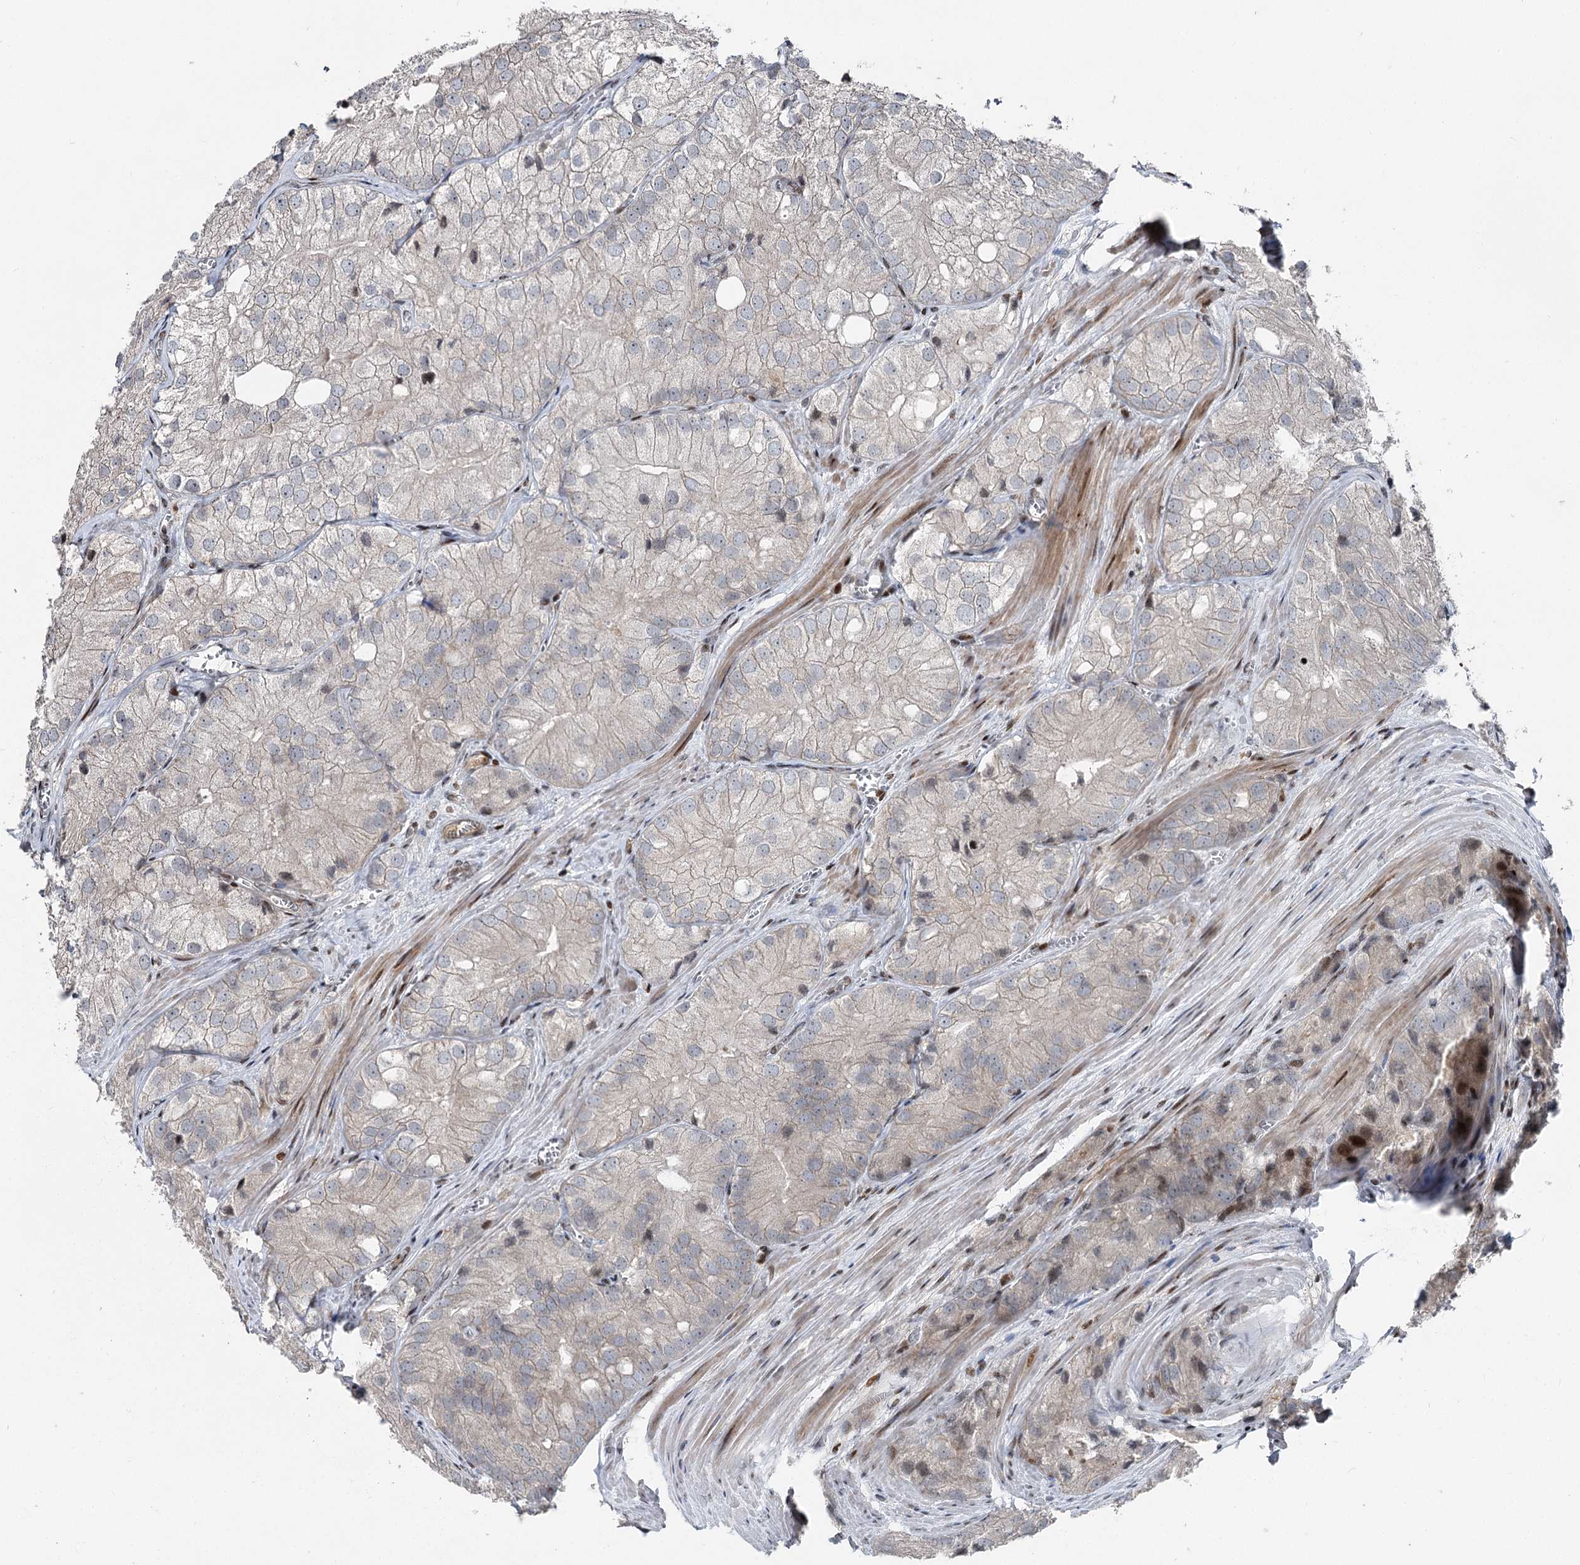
{"staining": {"intensity": "negative", "quantity": "none", "location": "none"}, "tissue": "prostate cancer", "cell_type": "Tumor cells", "image_type": "cancer", "snomed": [{"axis": "morphology", "description": "Adenocarcinoma, Low grade"}, {"axis": "topography", "description": "Prostate"}], "caption": "A high-resolution histopathology image shows immunohistochemistry staining of adenocarcinoma (low-grade) (prostate), which shows no significant positivity in tumor cells. The staining was performed using DAB (3,3'-diaminobenzidine) to visualize the protein expression in brown, while the nuclei were stained in blue with hematoxylin (Magnification: 20x).", "gene": "ITFG2", "patient": {"sex": "male", "age": 69}}